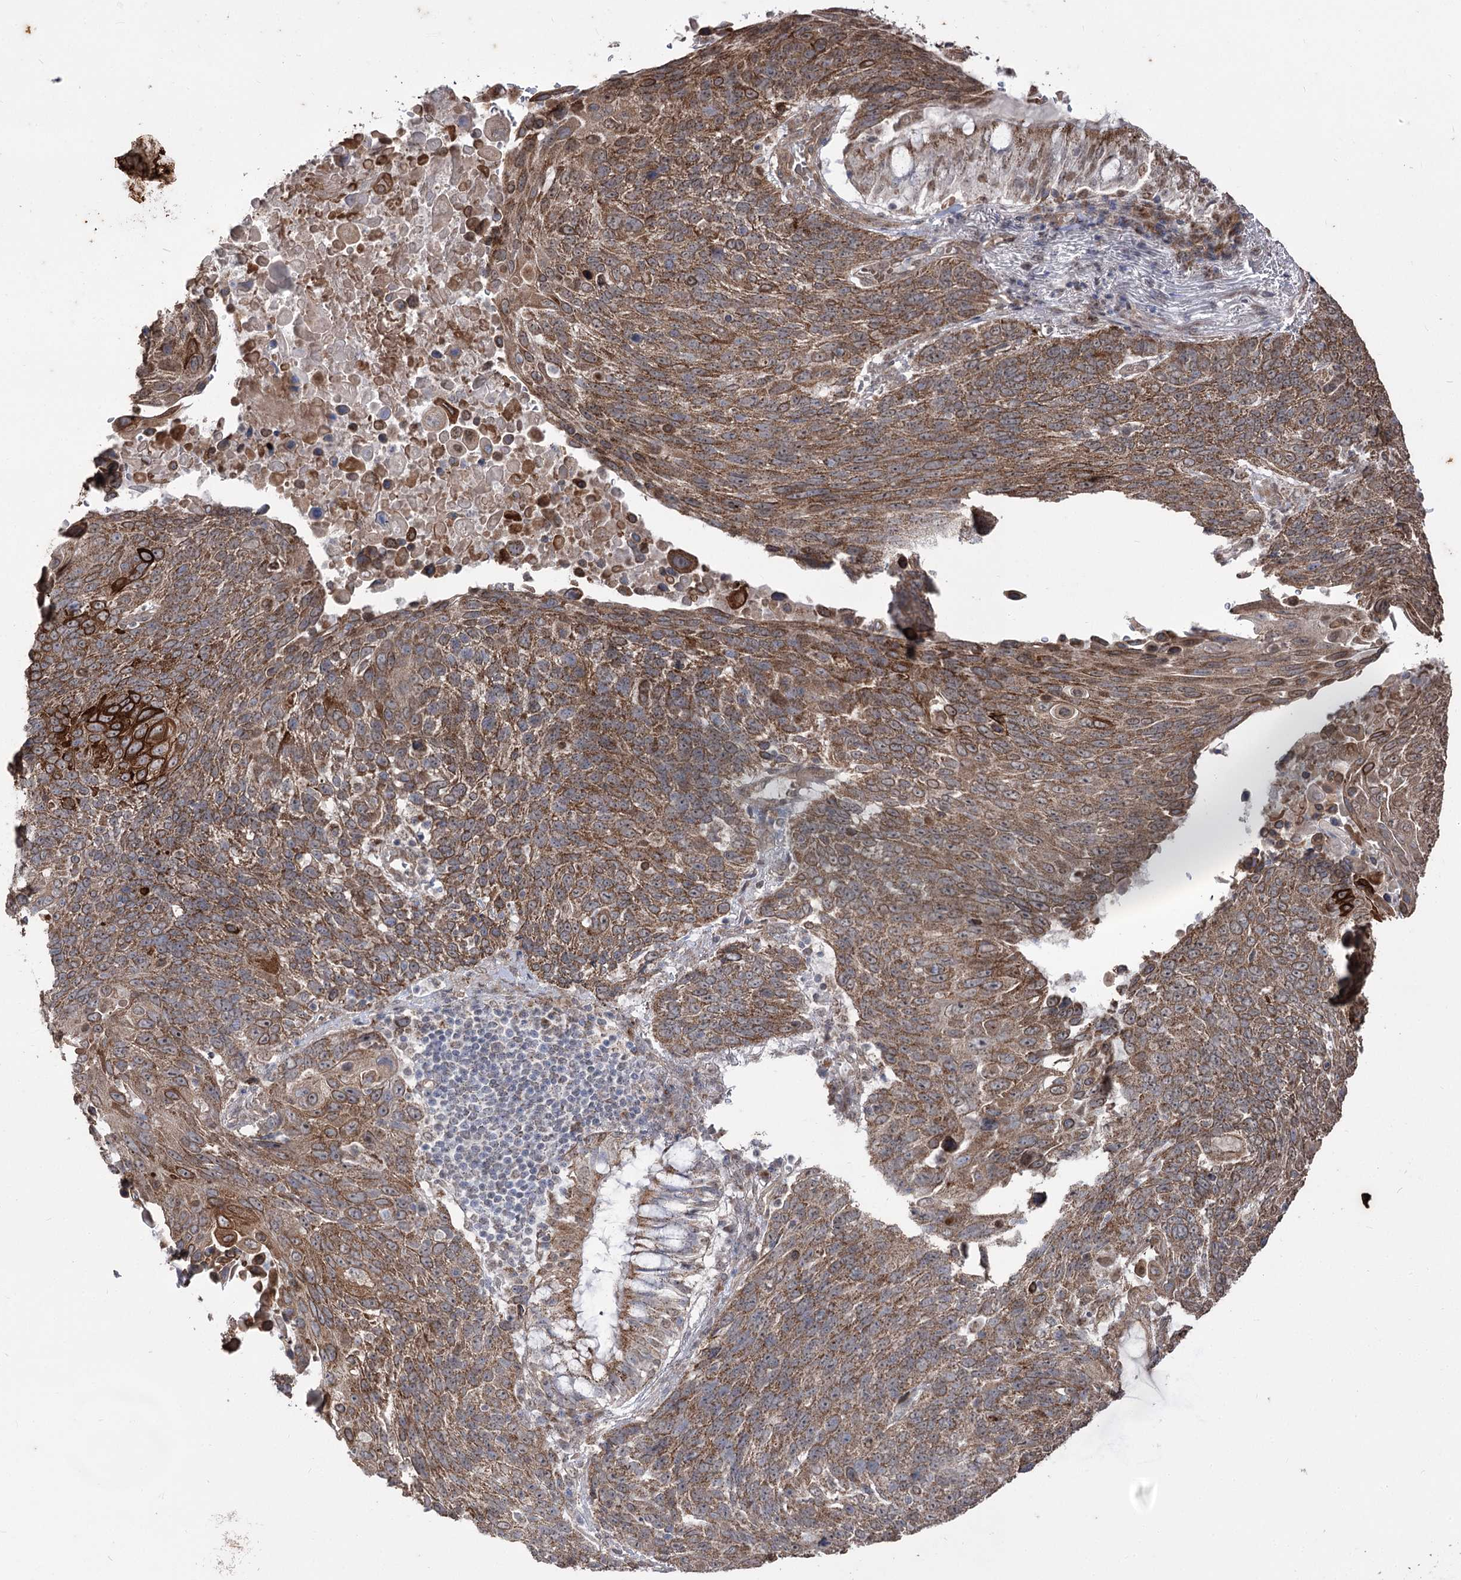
{"staining": {"intensity": "strong", "quantity": ">75%", "location": "cytoplasmic/membranous"}, "tissue": "lung cancer", "cell_type": "Tumor cells", "image_type": "cancer", "snomed": [{"axis": "morphology", "description": "Squamous cell carcinoma, NOS"}, {"axis": "topography", "description": "Lung"}], "caption": "About >75% of tumor cells in lung cancer (squamous cell carcinoma) show strong cytoplasmic/membranous protein positivity as visualized by brown immunohistochemical staining.", "gene": "ZSCAN23", "patient": {"sex": "male", "age": 66}}